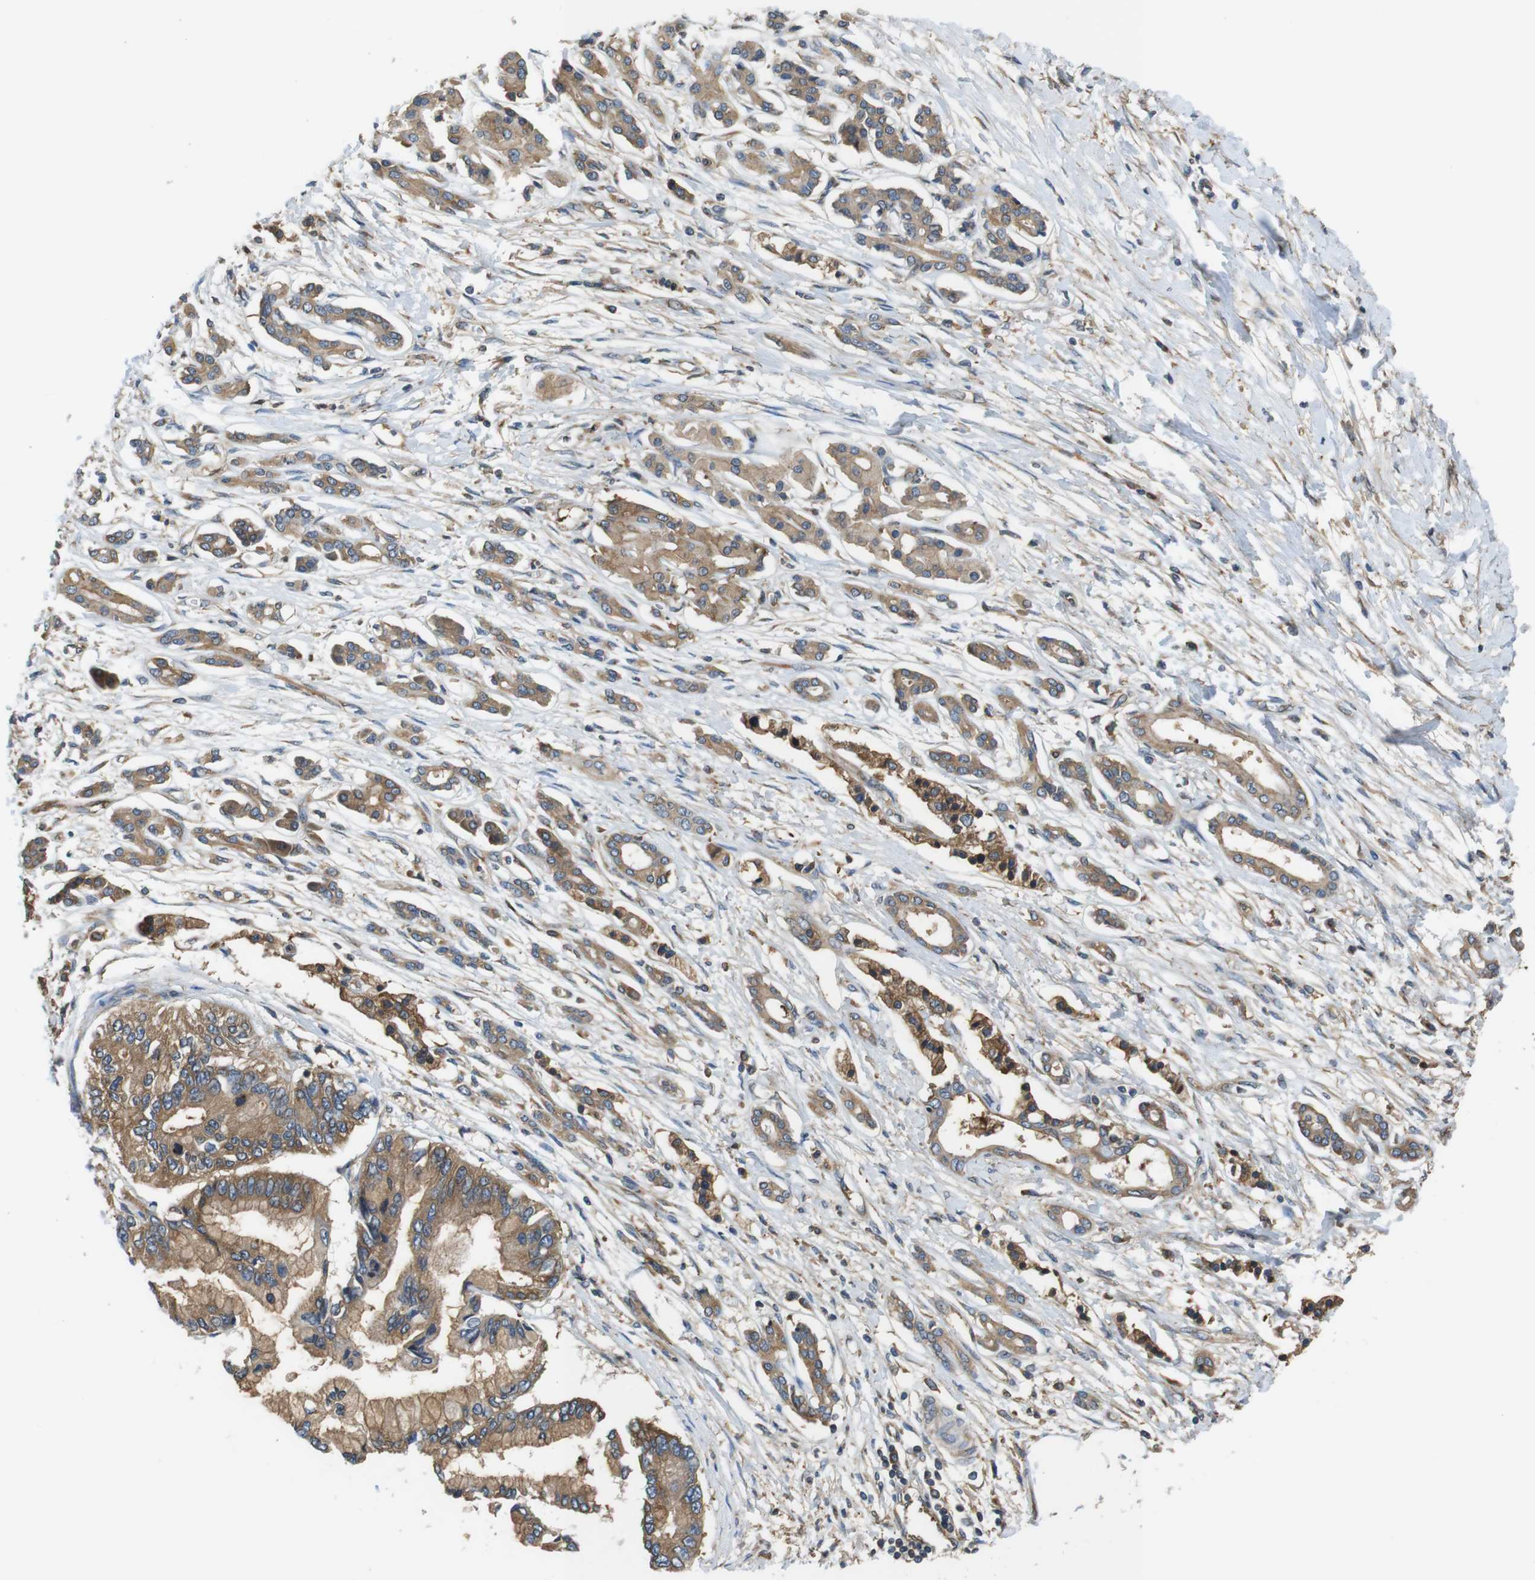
{"staining": {"intensity": "moderate", "quantity": ">75%", "location": "cytoplasmic/membranous"}, "tissue": "pancreatic cancer", "cell_type": "Tumor cells", "image_type": "cancer", "snomed": [{"axis": "morphology", "description": "Adenocarcinoma, NOS"}, {"axis": "topography", "description": "Pancreas"}], "caption": "Immunohistochemistry (IHC) staining of adenocarcinoma (pancreatic), which exhibits medium levels of moderate cytoplasmic/membranous expression in approximately >75% of tumor cells indicating moderate cytoplasmic/membranous protein positivity. The staining was performed using DAB (brown) for protein detection and nuclei were counterstained in hematoxylin (blue).", "gene": "DCTN1", "patient": {"sex": "male", "age": 56}}